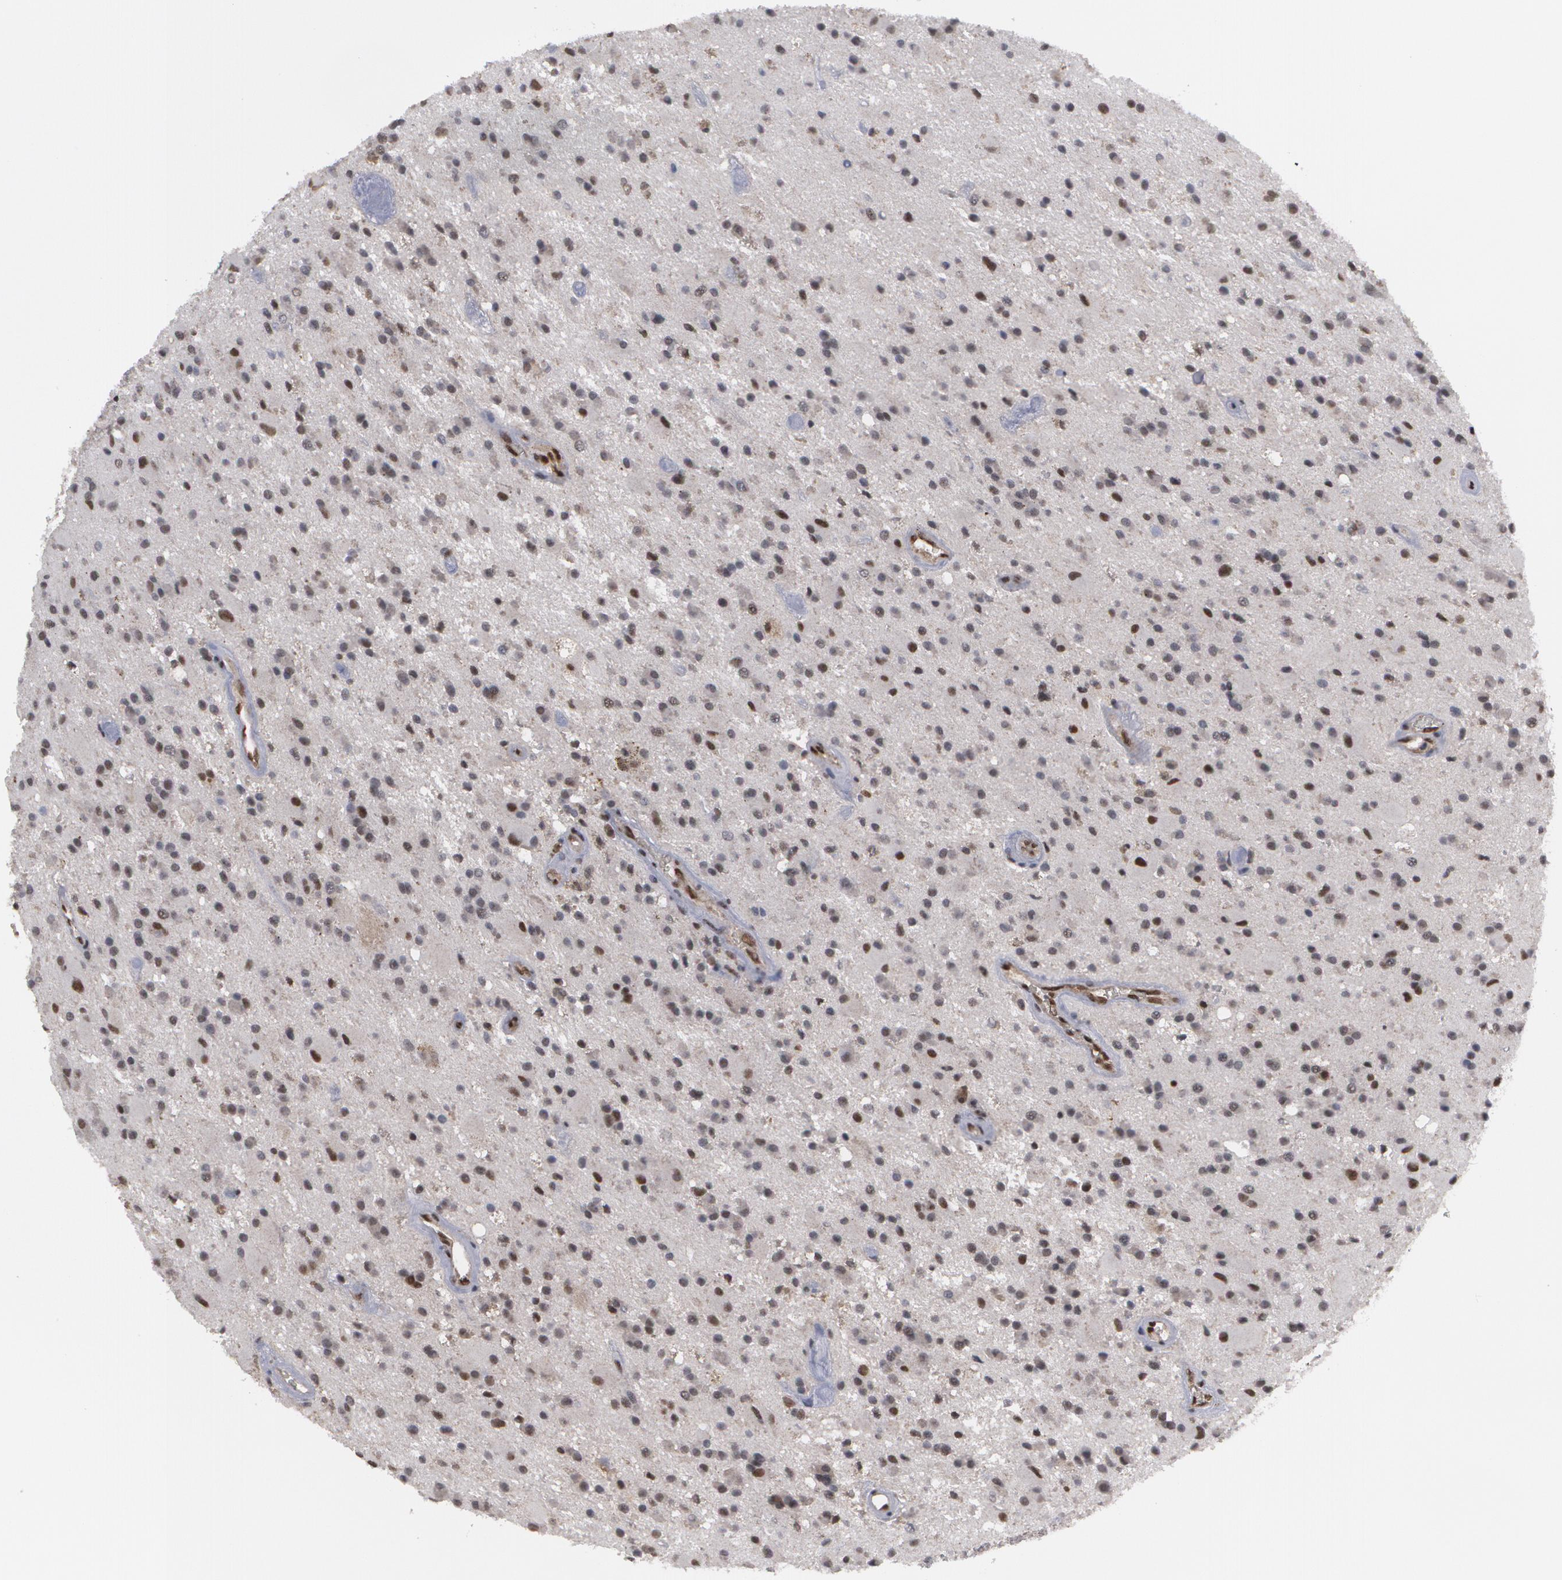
{"staining": {"intensity": "moderate", "quantity": ">75%", "location": "nuclear"}, "tissue": "glioma", "cell_type": "Tumor cells", "image_type": "cancer", "snomed": [{"axis": "morphology", "description": "Glioma, malignant, Low grade"}, {"axis": "topography", "description": "Brain"}], "caption": "About >75% of tumor cells in human malignant low-grade glioma display moderate nuclear protein expression as visualized by brown immunohistochemical staining.", "gene": "INTS6", "patient": {"sex": "male", "age": 58}}